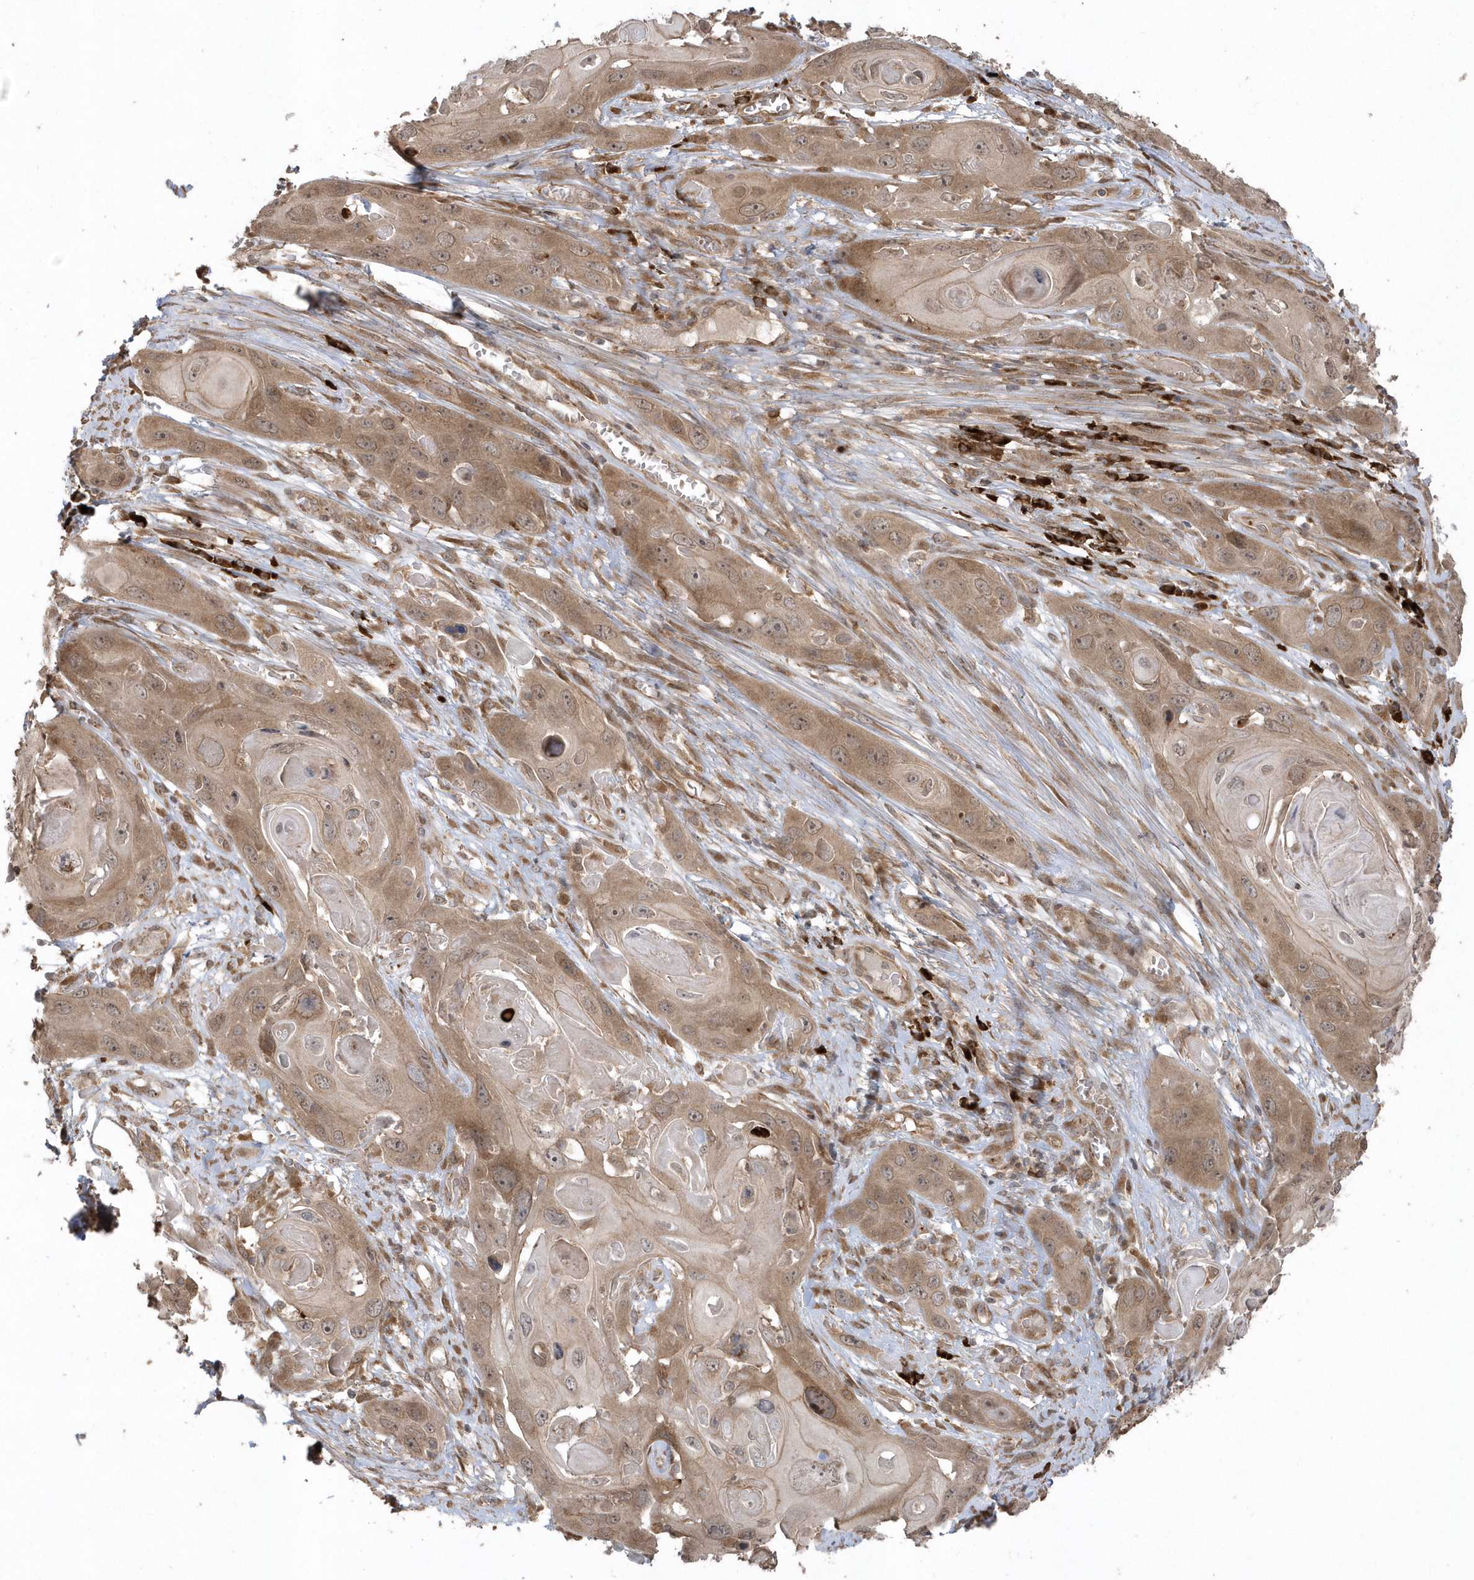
{"staining": {"intensity": "moderate", "quantity": ">75%", "location": "cytoplasmic/membranous,nuclear"}, "tissue": "skin cancer", "cell_type": "Tumor cells", "image_type": "cancer", "snomed": [{"axis": "morphology", "description": "Squamous cell carcinoma, NOS"}, {"axis": "topography", "description": "Skin"}], "caption": "Protein expression analysis of human skin cancer (squamous cell carcinoma) reveals moderate cytoplasmic/membranous and nuclear staining in about >75% of tumor cells. (DAB IHC, brown staining for protein, blue staining for nuclei).", "gene": "HERPUD1", "patient": {"sex": "male", "age": 55}}